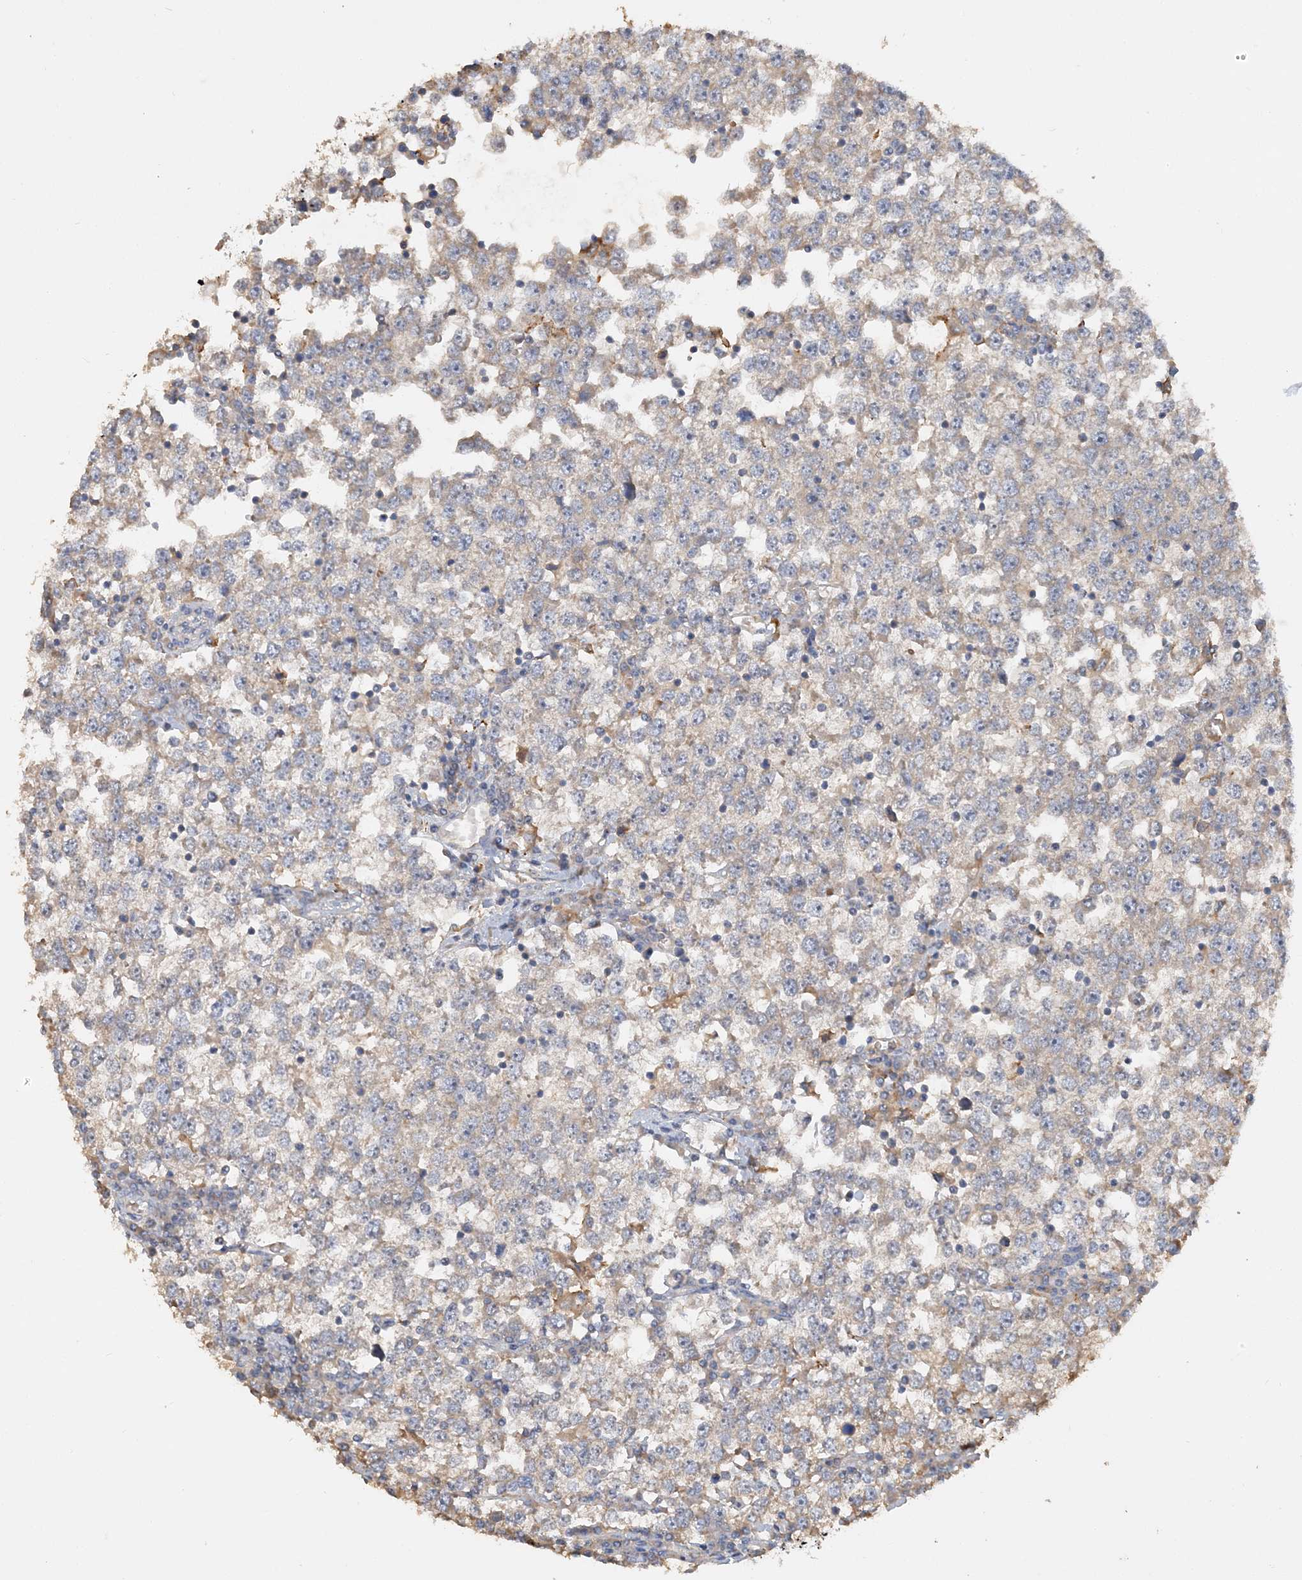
{"staining": {"intensity": "moderate", "quantity": "25%-75%", "location": "cytoplasmic/membranous"}, "tissue": "testis cancer", "cell_type": "Tumor cells", "image_type": "cancer", "snomed": [{"axis": "morphology", "description": "Seminoma, NOS"}, {"axis": "topography", "description": "Testis"}], "caption": "Protein staining of seminoma (testis) tissue demonstrates moderate cytoplasmic/membranous staining in approximately 25%-75% of tumor cells. Nuclei are stained in blue.", "gene": "GRINA", "patient": {"sex": "male", "age": 65}}